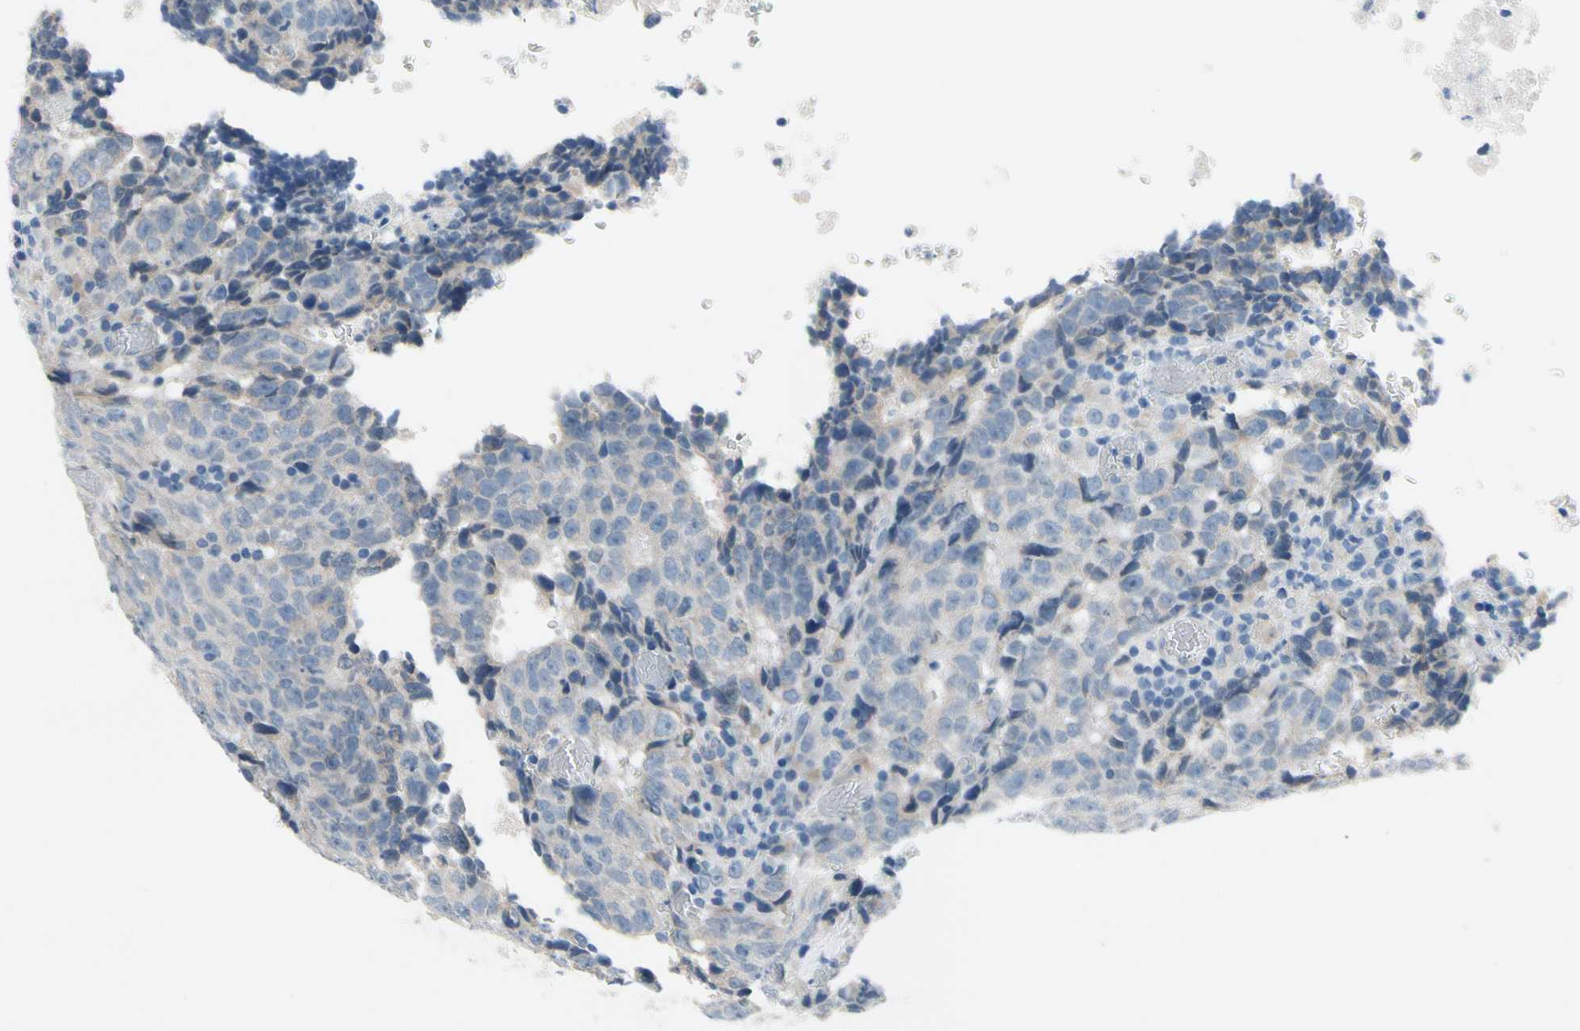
{"staining": {"intensity": "negative", "quantity": "none", "location": "none"}, "tissue": "testis cancer", "cell_type": "Tumor cells", "image_type": "cancer", "snomed": [{"axis": "morphology", "description": "Necrosis, NOS"}, {"axis": "morphology", "description": "Carcinoma, Embryonal, NOS"}, {"axis": "topography", "description": "Testis"}], "caption": "This is a histopathology image of immunohistochemistry (IHC) staining of testis cancer (embryonal carcinoma), which shows no positivity in tumor cells.", "gene": "PRXL2A", "patient": {"sex": "male", "age": 19}}